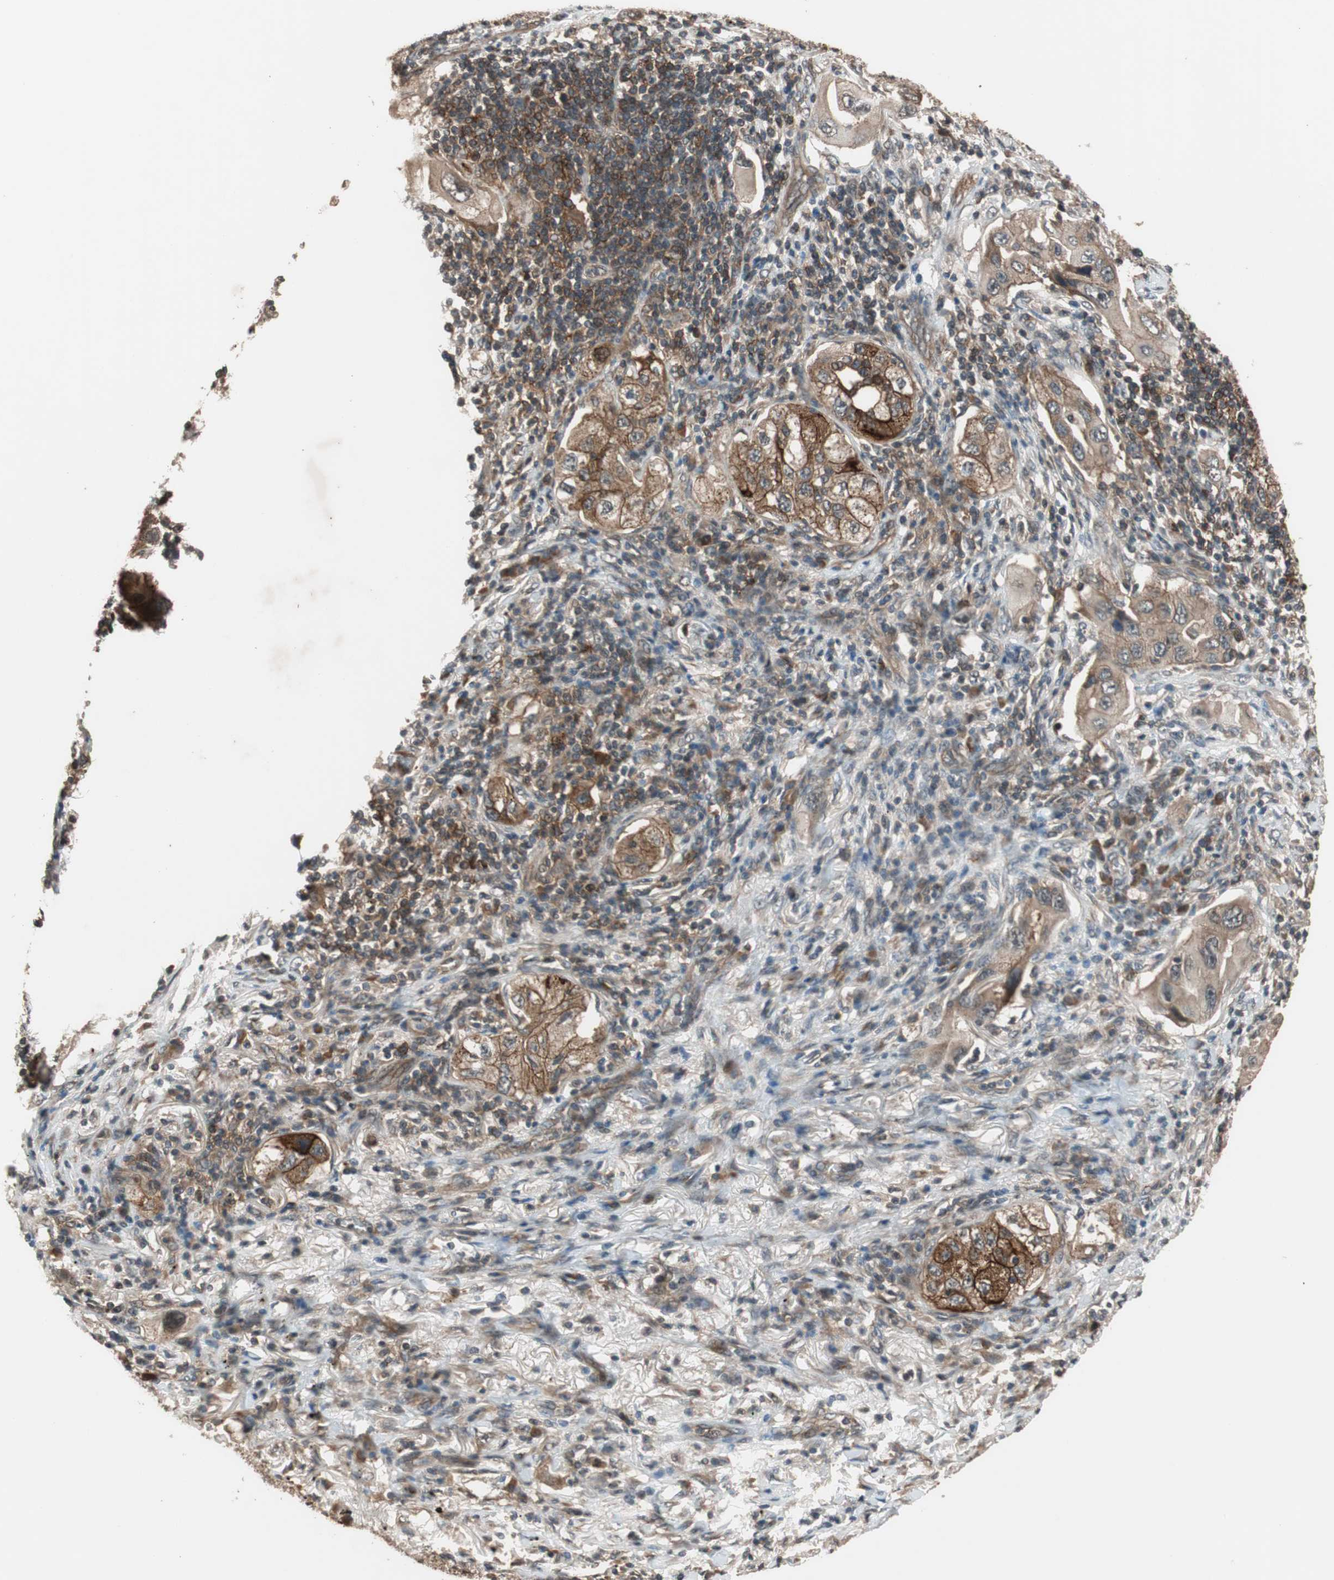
{"staining": {"intensity": "strong", "quantity": ">75%", "location": "cytoplasmic/membranous"}, "tissue": "lung cancer", "cell_type": "Tumor cells", "image_type": "cancer", "snomed": [{"axis": "morphology", "description": "Adenocarcinoma, NOS"}, {"axis": "topography", "description": "Lung"}], "caption": "This histopathology image exhibits IHC staining of human lung cancer, with high strong cytoplasmic/membranous positivity in approximately >75% of tumor cells.", "gene": "TMEM230", "patient": {"sex": "female", "age": 65}}